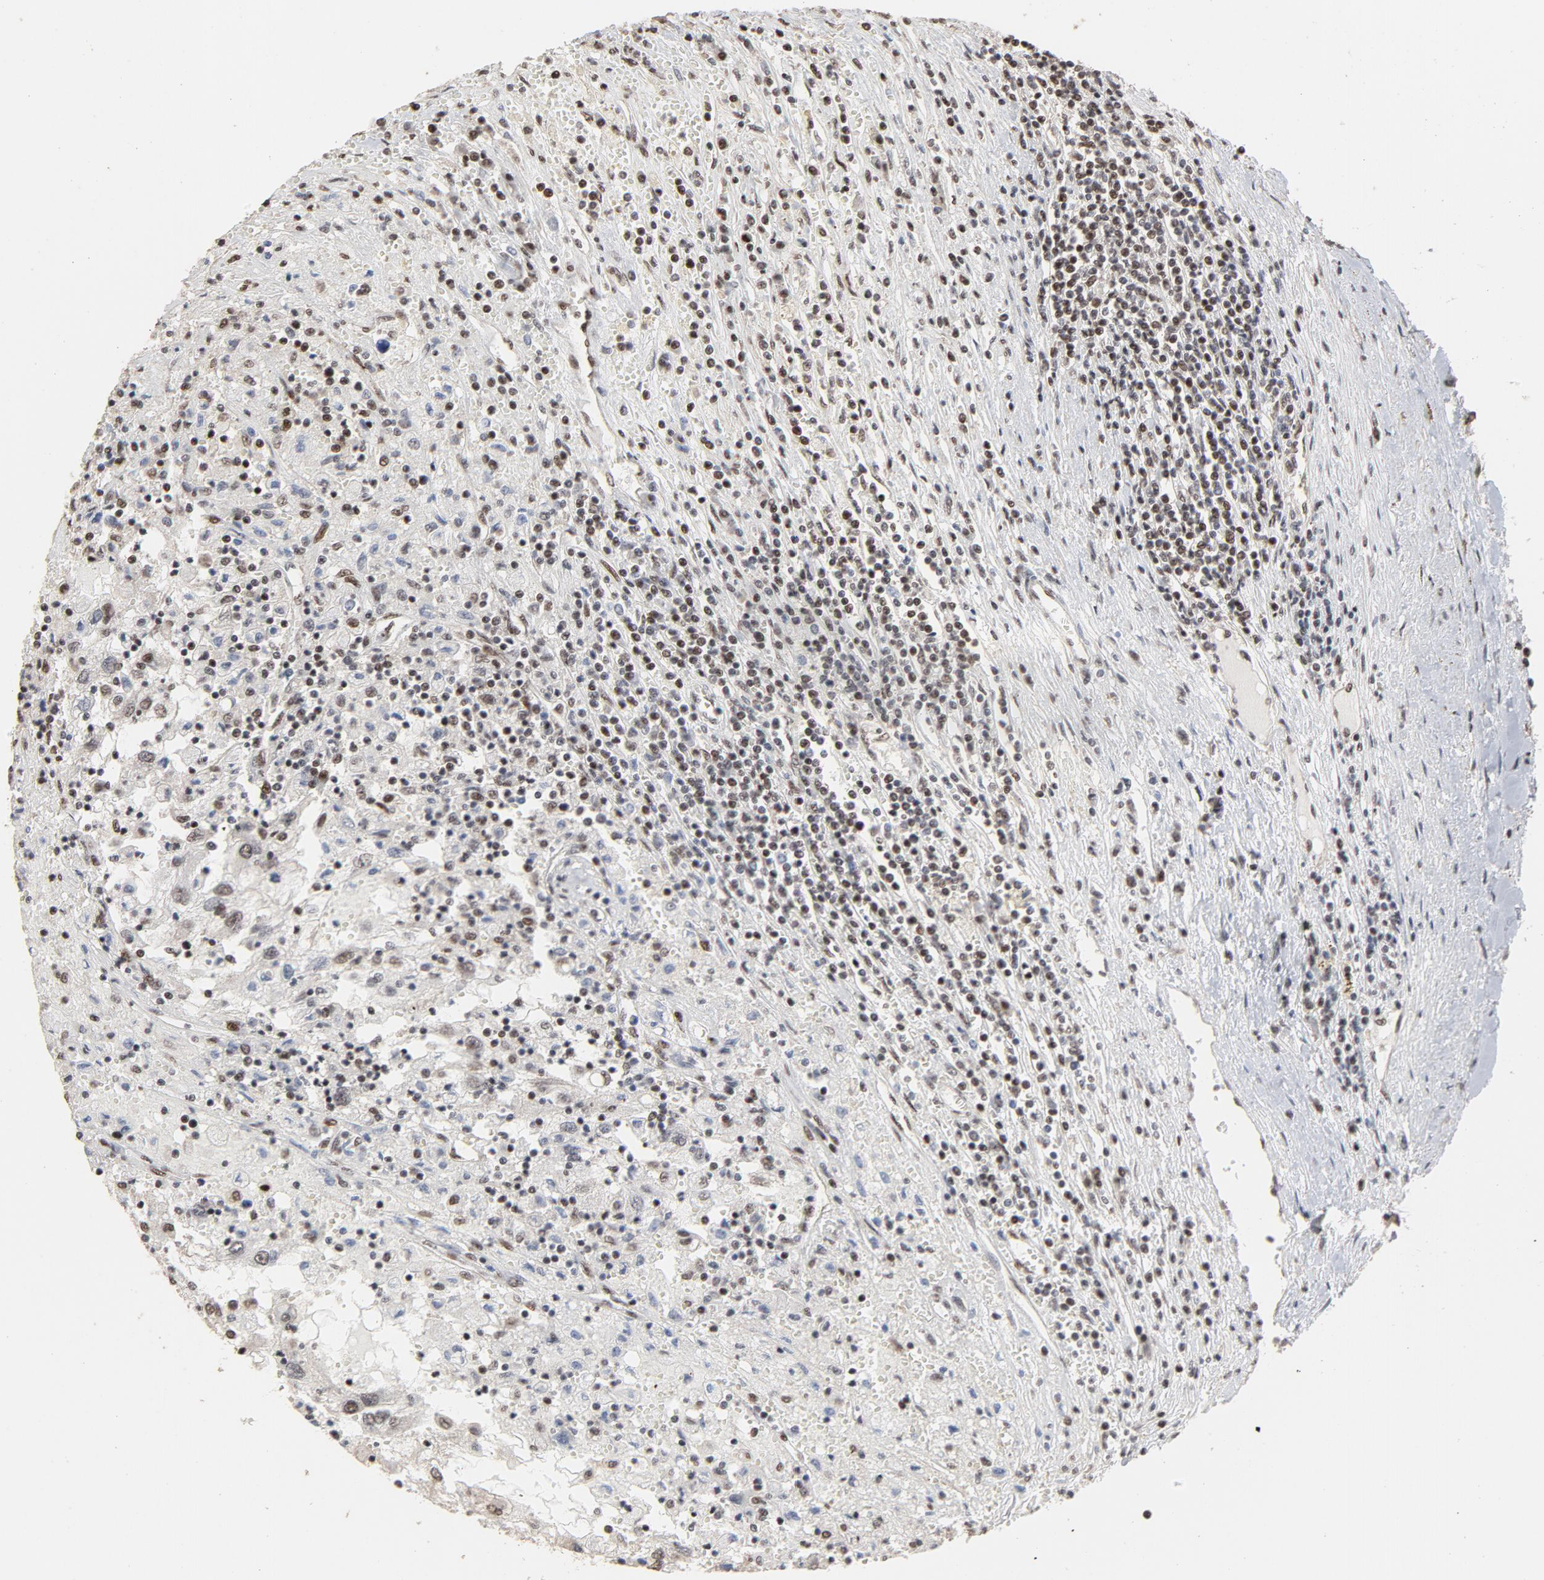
{"staining": {"intensity": "weak", "quantity": "25%-75%", "location": "nuclear"}, "tissue": "renal cancer", "cell_type": "Tumor cells", "image_type": "cancer", "snomed": [{"axis": "morphology", "description": "Normal tissue, NOS"}, {"axis": "morphology", "description": "Adenocarcinoma, NOS"}, {"axis": "topography", "description": "Kidney"}], "caption": "Weak nuclear expression for a protein is seen in approximately 25%-75% of tumor cells of renal cancer using immunohistochemistry.", "gene": "TP53RK", "patient": {"sex": "male", "age": 71}}